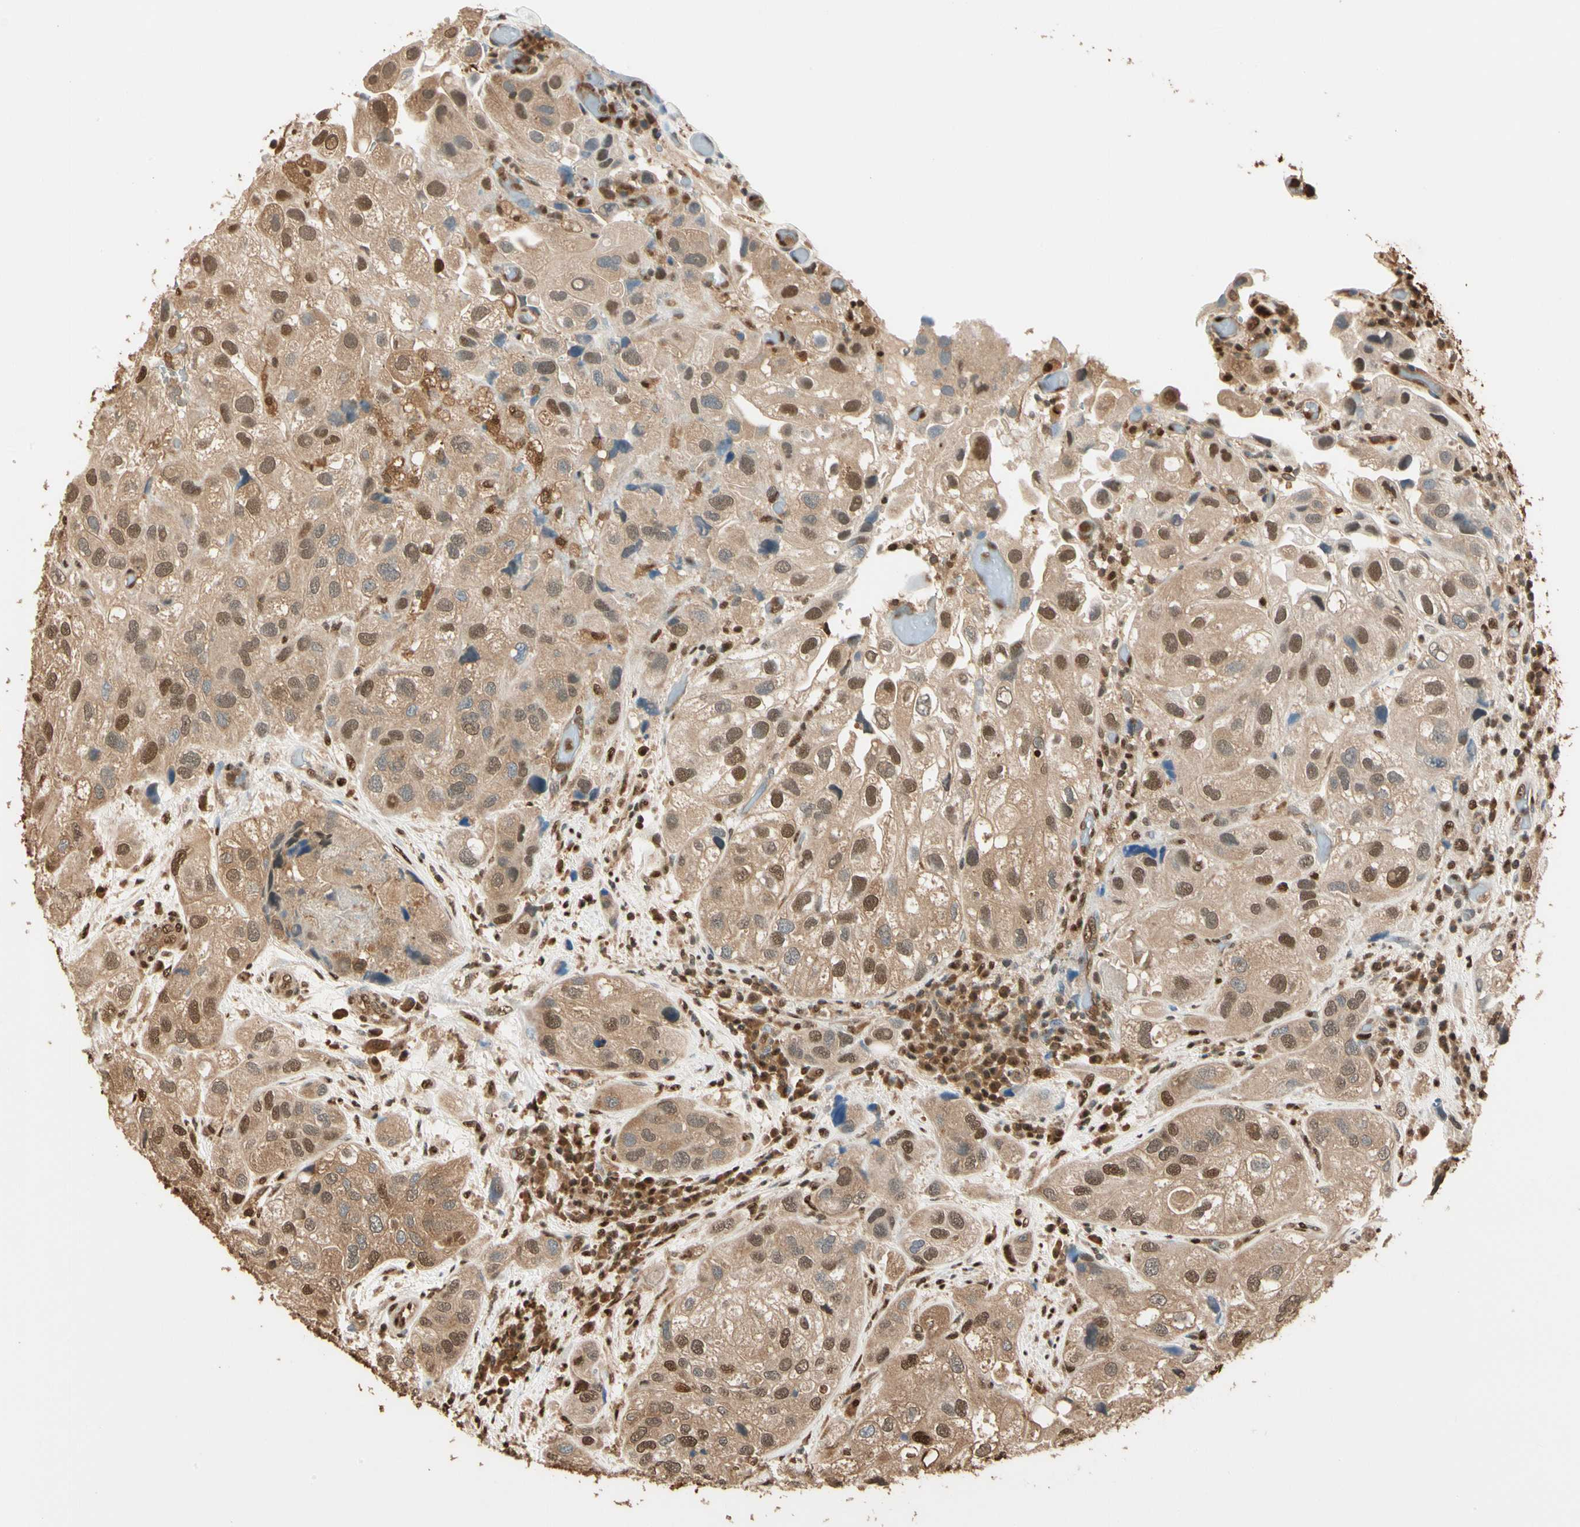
{"staining": {"intensity": "moderate", "quantity": ">75%", "location": "cytoplasmic/membranous,nuclear"}, "tissue": "urothelial cancer", "cell_type": "Tumor cells", "image_type": "cancer", "snomed": [{"axis": "morphology", "description": "Urothelial carcinoma, High grade"}, {"axis": "topography", "description": "Urinary bladder"}], "caption": "About >75% of tumor cells in urothelial cancer reveal moderate cytoplasmic/membranous and nuclear protein positivity as visualized by brown immunohistochemical staining.", "gene": "PNCK", "patient": {"sex": "female", "age": 64}}